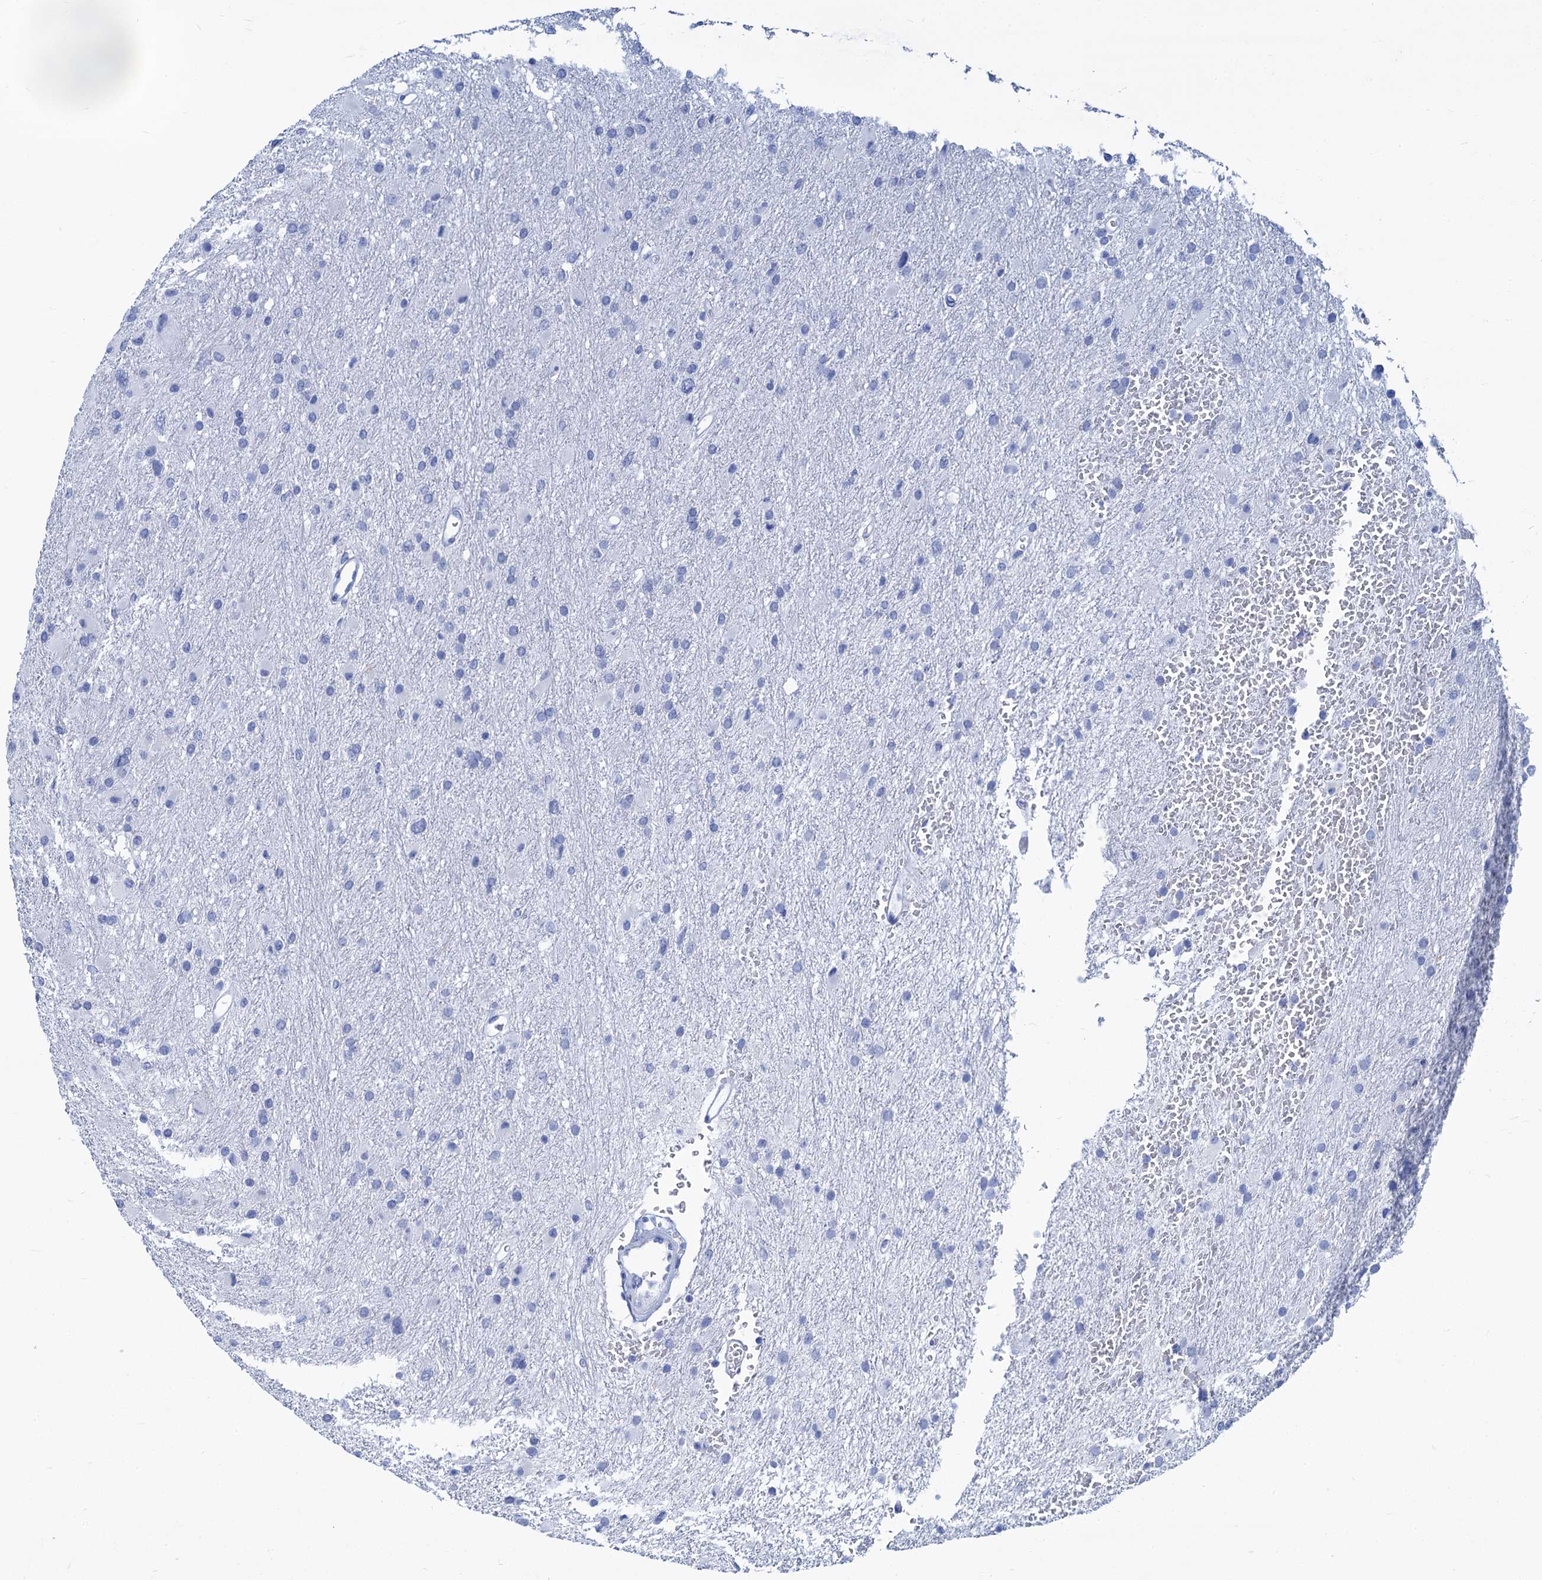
{"staining": {"intensity": "negative", "quantity": "none", "location": "none"}, "tissue": "glioma", "cell_type": "Tumor cells", "image_type": "cancer", "snomed": [{"axis": "morphology", "description": "Glioma, malignant, High grade"}, {"axis": "topography", "description": "Cerebral cortex"}], "caption": "Tumor cells show no significant protein positivity in malignant high-grade glioma.", "gene": "CABYR", "patient": {"sex": "female", "age": 36}}